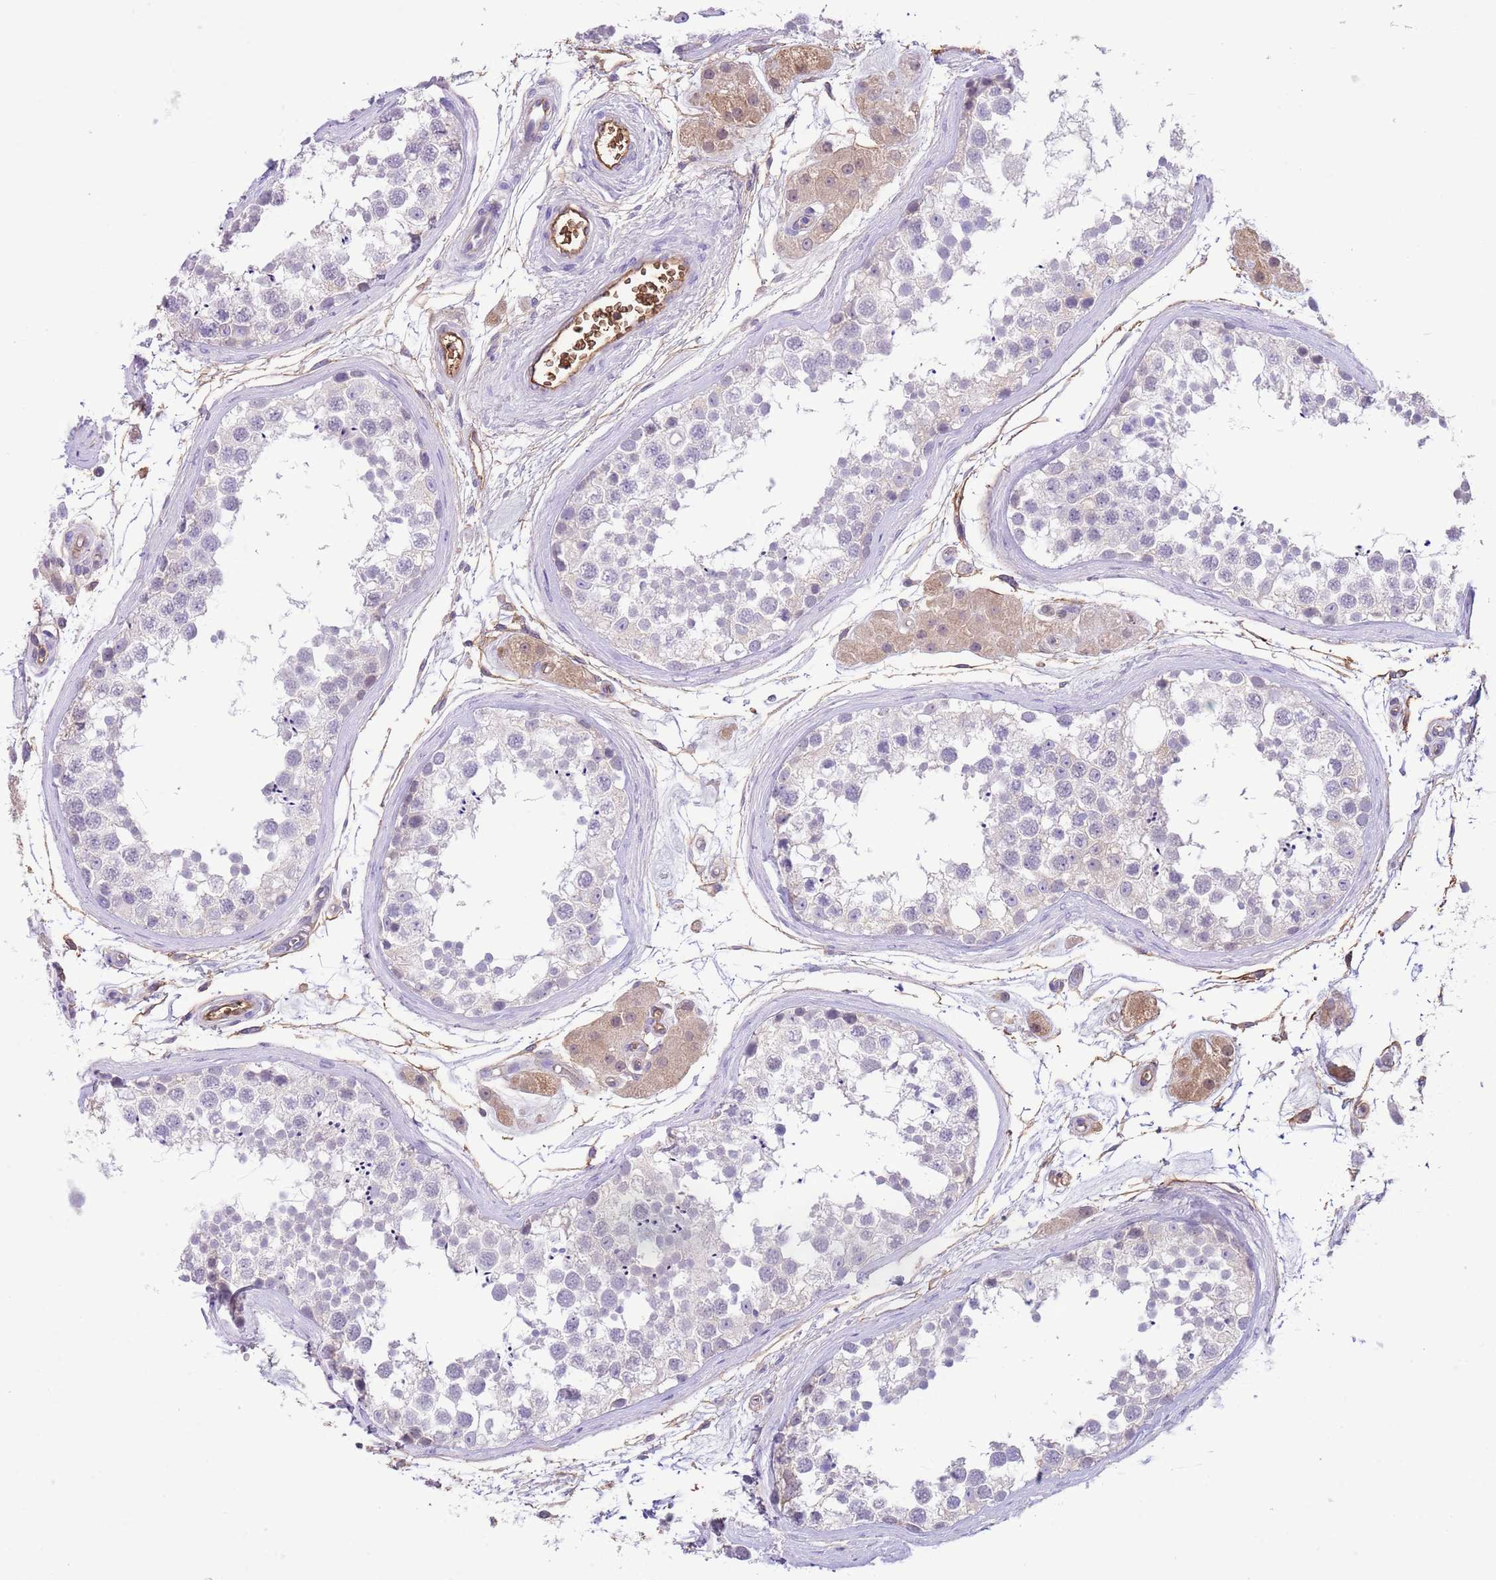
{"staining": {"intensity": "negative", "quantity": "none", "location": "none"}, "tissue": "testis", "cell_type": "Cells in seminiferous ducts", "image_type": "normal", "snomed": [{"axis": "morphology", "description": "Normal tissue, NOS"}, {"axis": "topography", "description": "Testis"}], "caption": "Immunohistochemical staining of benign human testis reveals no significant staining in cells in seminiferous ducts. (Brightfield microscopy of DAB immunohistochemistry at high magnification).", "gene": "IGF1", "patient": {"sex": "male", "age": 56}}